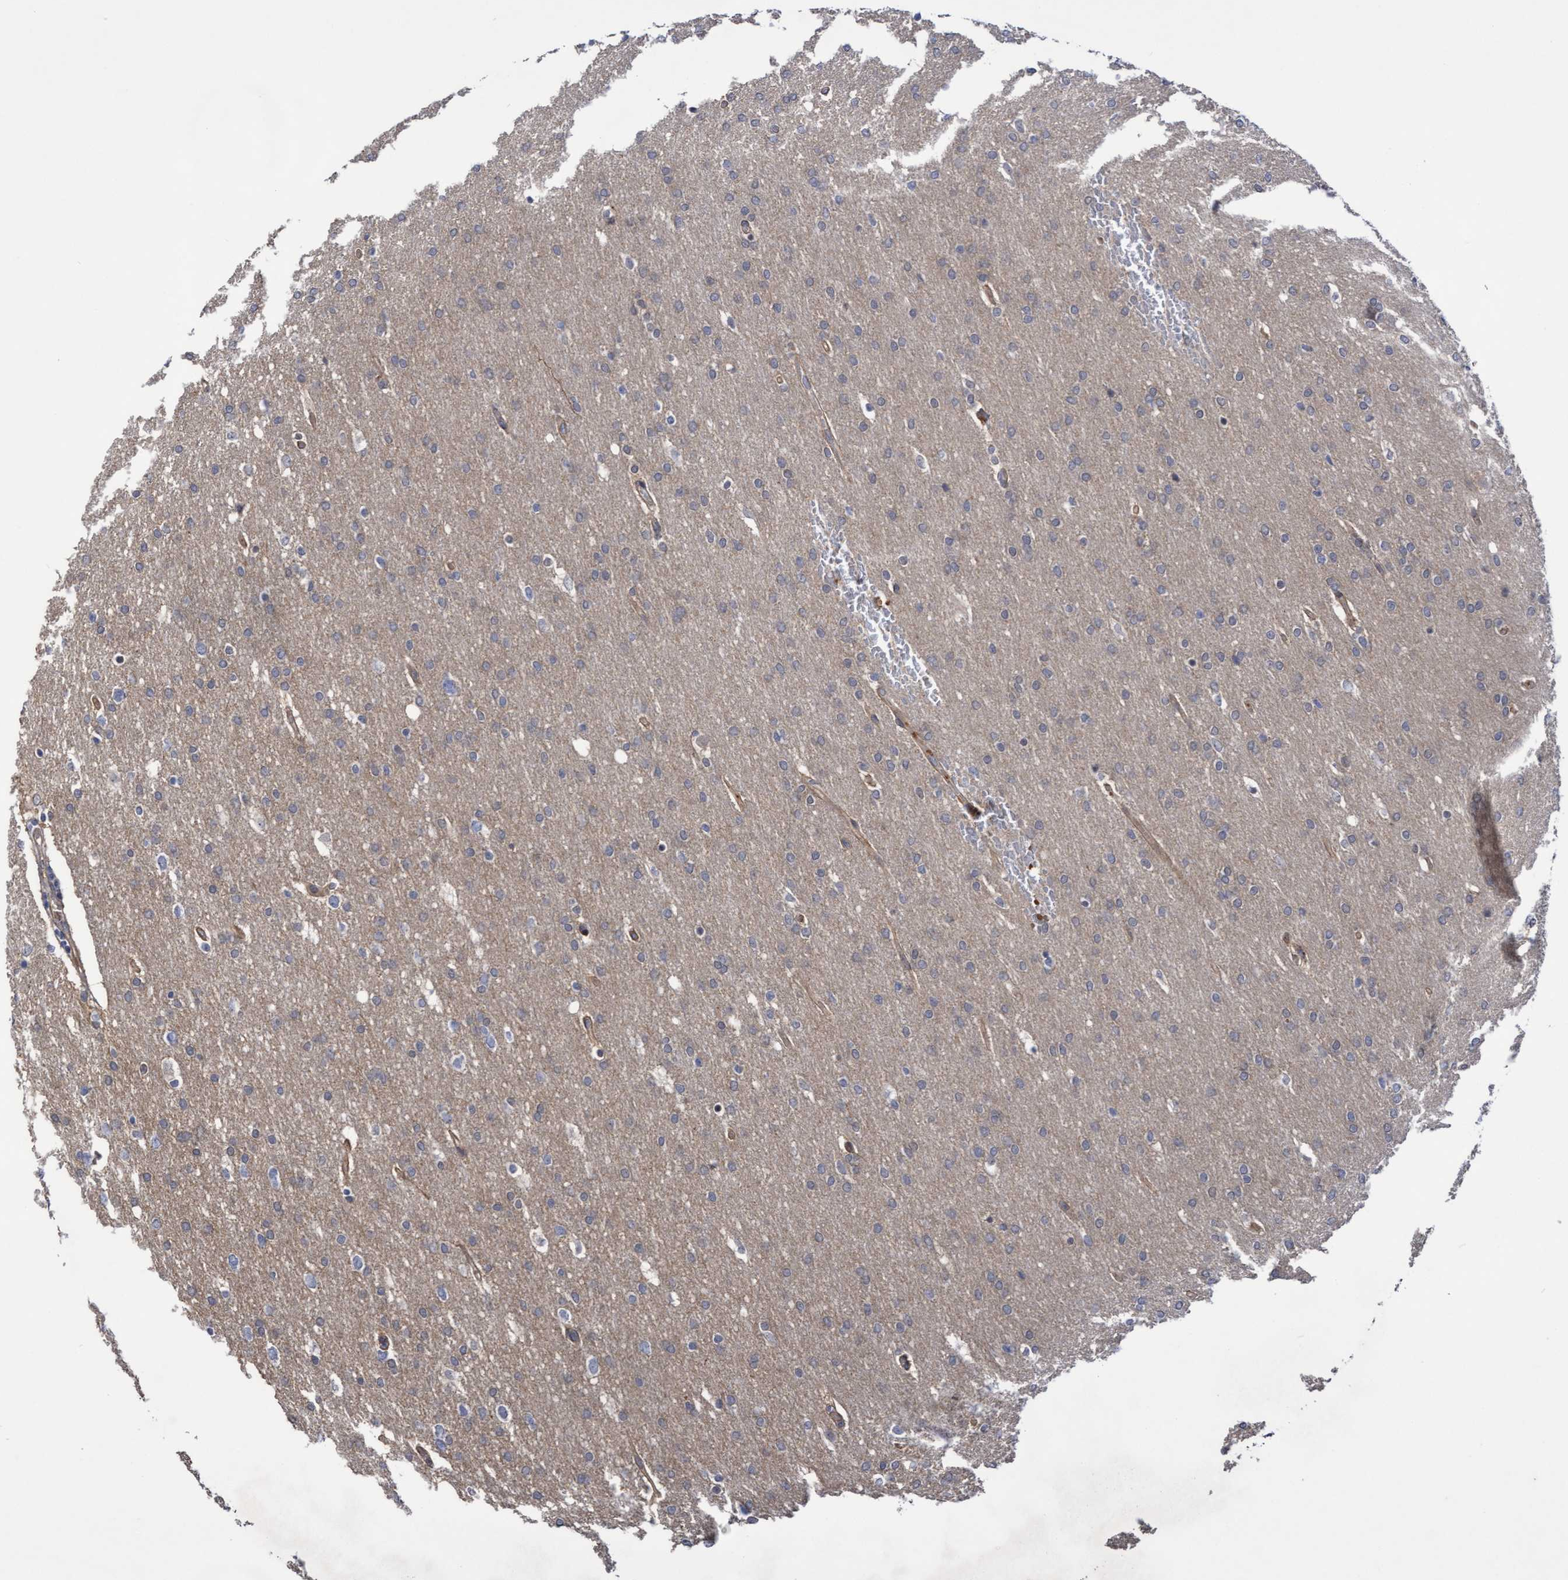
{"staining": {"intensity": "negative", "quantity": "none", "location": "none"}, "tissue": "glioma", "cell_type": "Tumor cells", "image_type": "cancer", "snomed": [{"axis": "morphology", "description": "Glioma, malignant, Low grade"}, {"axis": "topography", "description": "Brain"}], "caption": "Malignant glioma (low-grade) stained for a protein using immunohistochemistry (IHC) displays no expression tumor cells.", "gene": "COBL", "patient": {"sex": "female", "age": 37}}